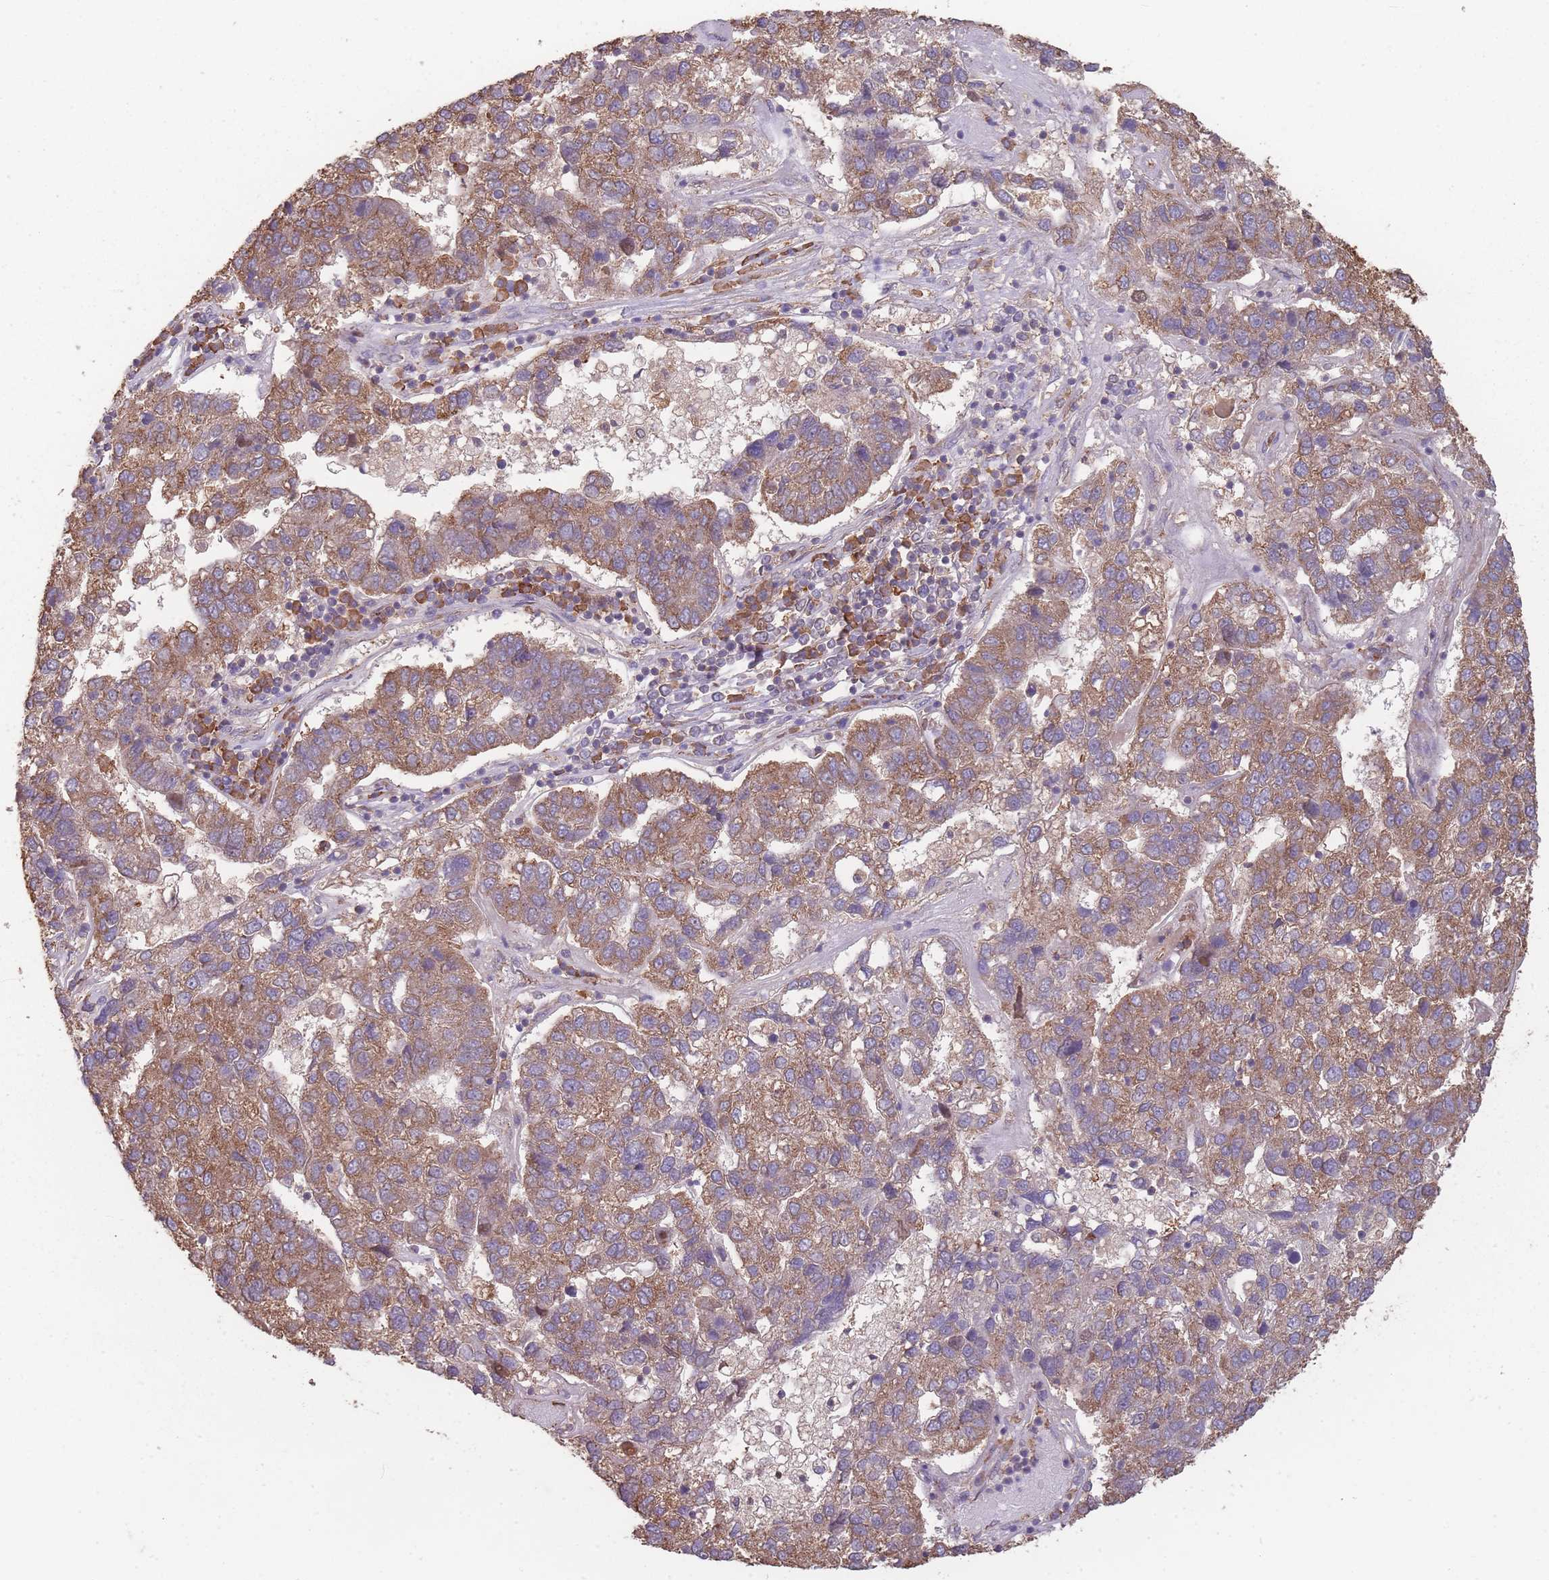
{"staining": {"intensity": "moderate", "quantity": ">75%", "location": "cytoplasmic/membranous"}, "tissue": "pancreatic cancer", "cell_type": "Tumor cells", "image_type": "cancer", "snomed": [{"axis": "morphology", "description": "Adenocarcinoma, NOS"}, {"axis": "topography", "description": "Pancreas"}], "caption": "Protein expression analysis of pancreatic cancer shows moderate cytoplasmic/membranous staining in about >75% of tumor cells.", "gene": "SANBR", "patient": {"sex": "female", "age": 61}}